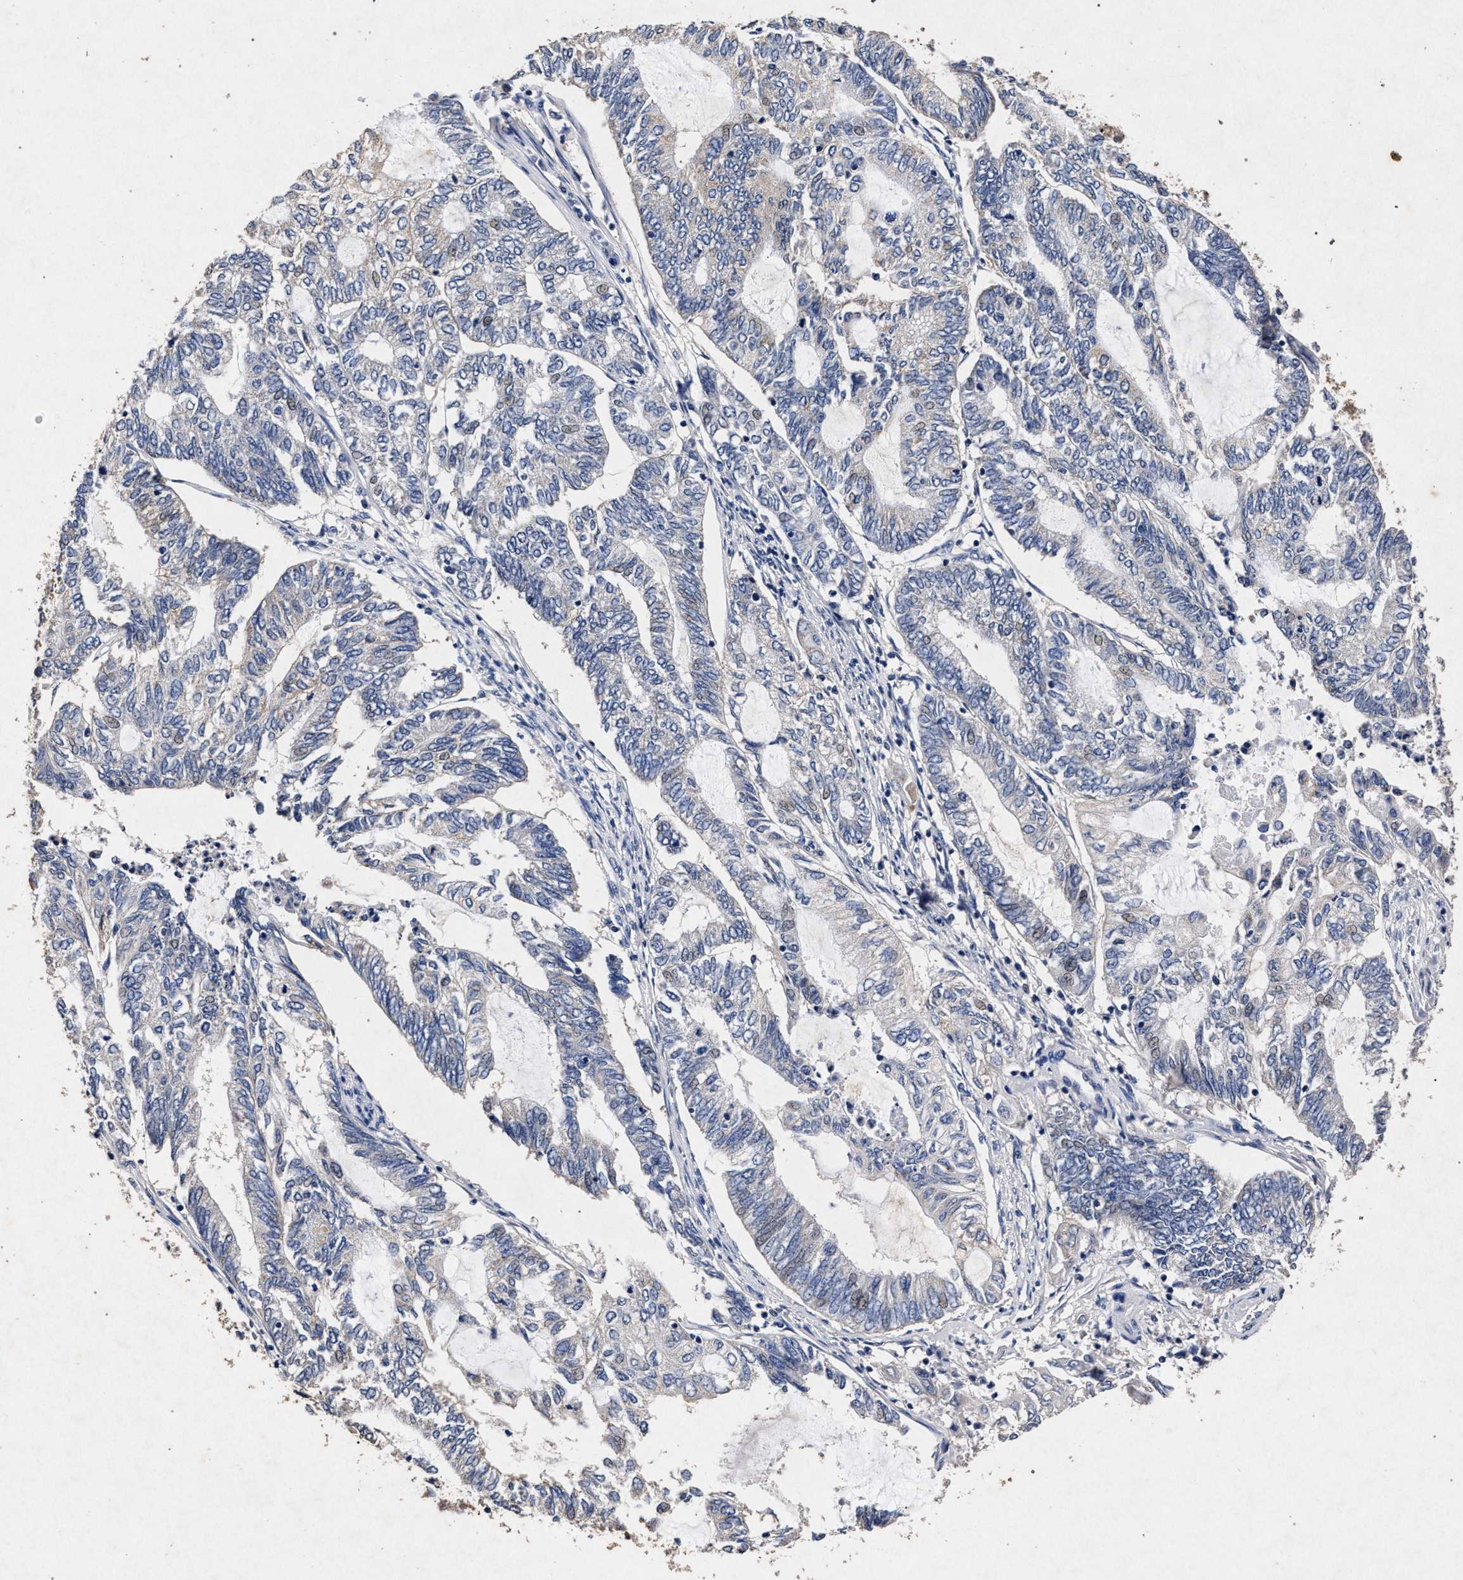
{"staining": {"intensity": "negative", "quantity": "none", "location": "none"}, "tissue": "endometrial cancer", "cell_type": "Tumor cells", "image_type": "cancer", "snomed": [{"axis": "morphology", "description": "Adenocarcinoma, NOS"}, {"axis": "topography", "description": "Uterus"}, {"axis": "topography", "description": "Endometrium"}], "caption": "Immunohistochemical staining of endometrial adenocarcinoma reveals no significant staining in tumor cells.", "gene": "ATP1A2", "patient": {"sex": "female", "age": 70}}